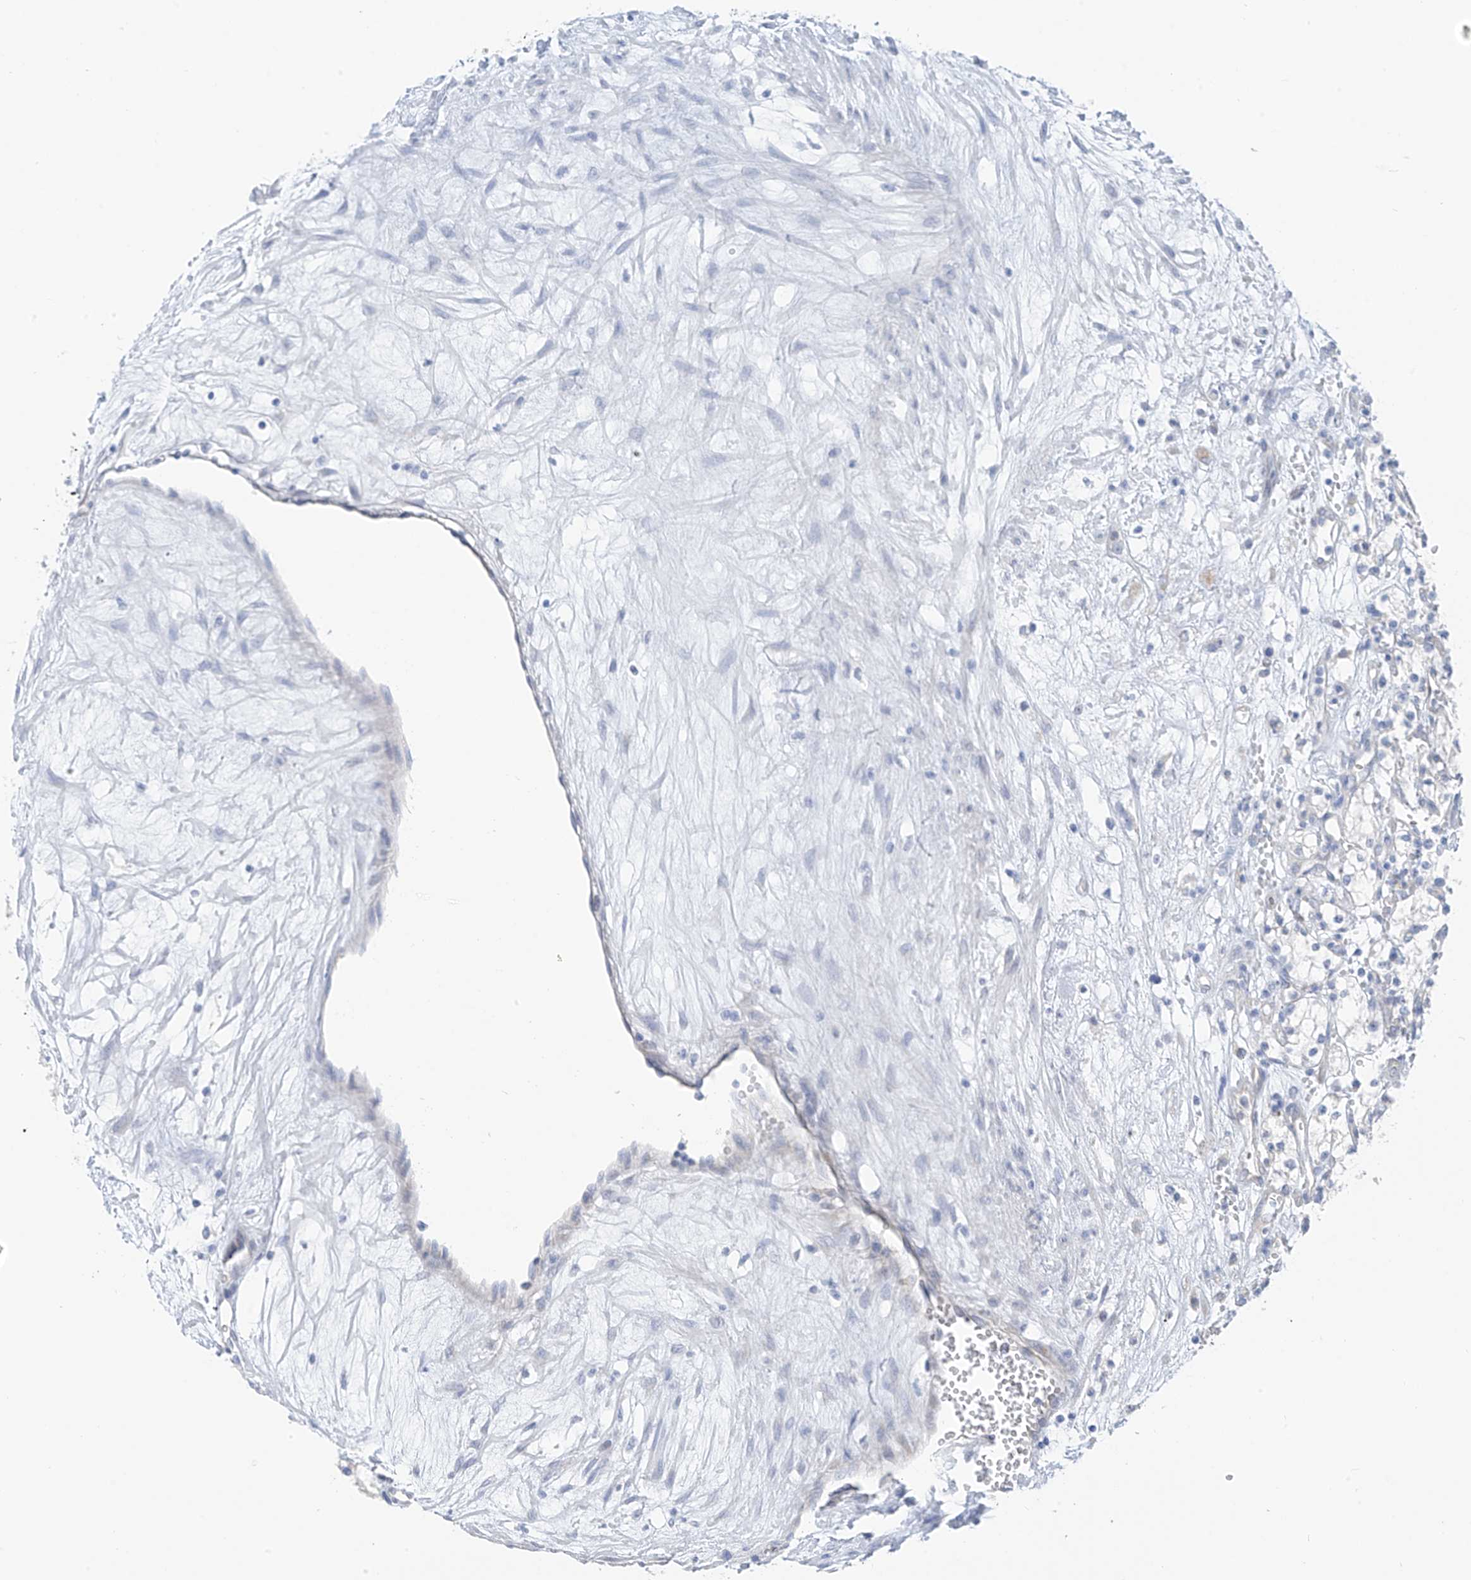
{"staining": {"intensity": "negative", "quantity": "none", "location": "none"}, "tissue": "renal cancer", "cell_type": "Tumor cells", "image_type": "cancer", "snomed": [{"axis": "morphology", "description": "Adenocarcinoma, NOS"}, {"axis": "topography", "description": "Kidney"}], "caption": "Immunohistochemistry (IHC) of human renal cancer (adenocarcinoma) demonstrates no positivity in tumor cells. (Stains: DAB (3,3'-diaminobenzidine) immunohistochemistry (IHC) with hematoxylin counter stain, Microscopy: brightfield microscopy at high magnification).", "gene": "NALCN", "patient": {"sex": "male", "age": 59}}